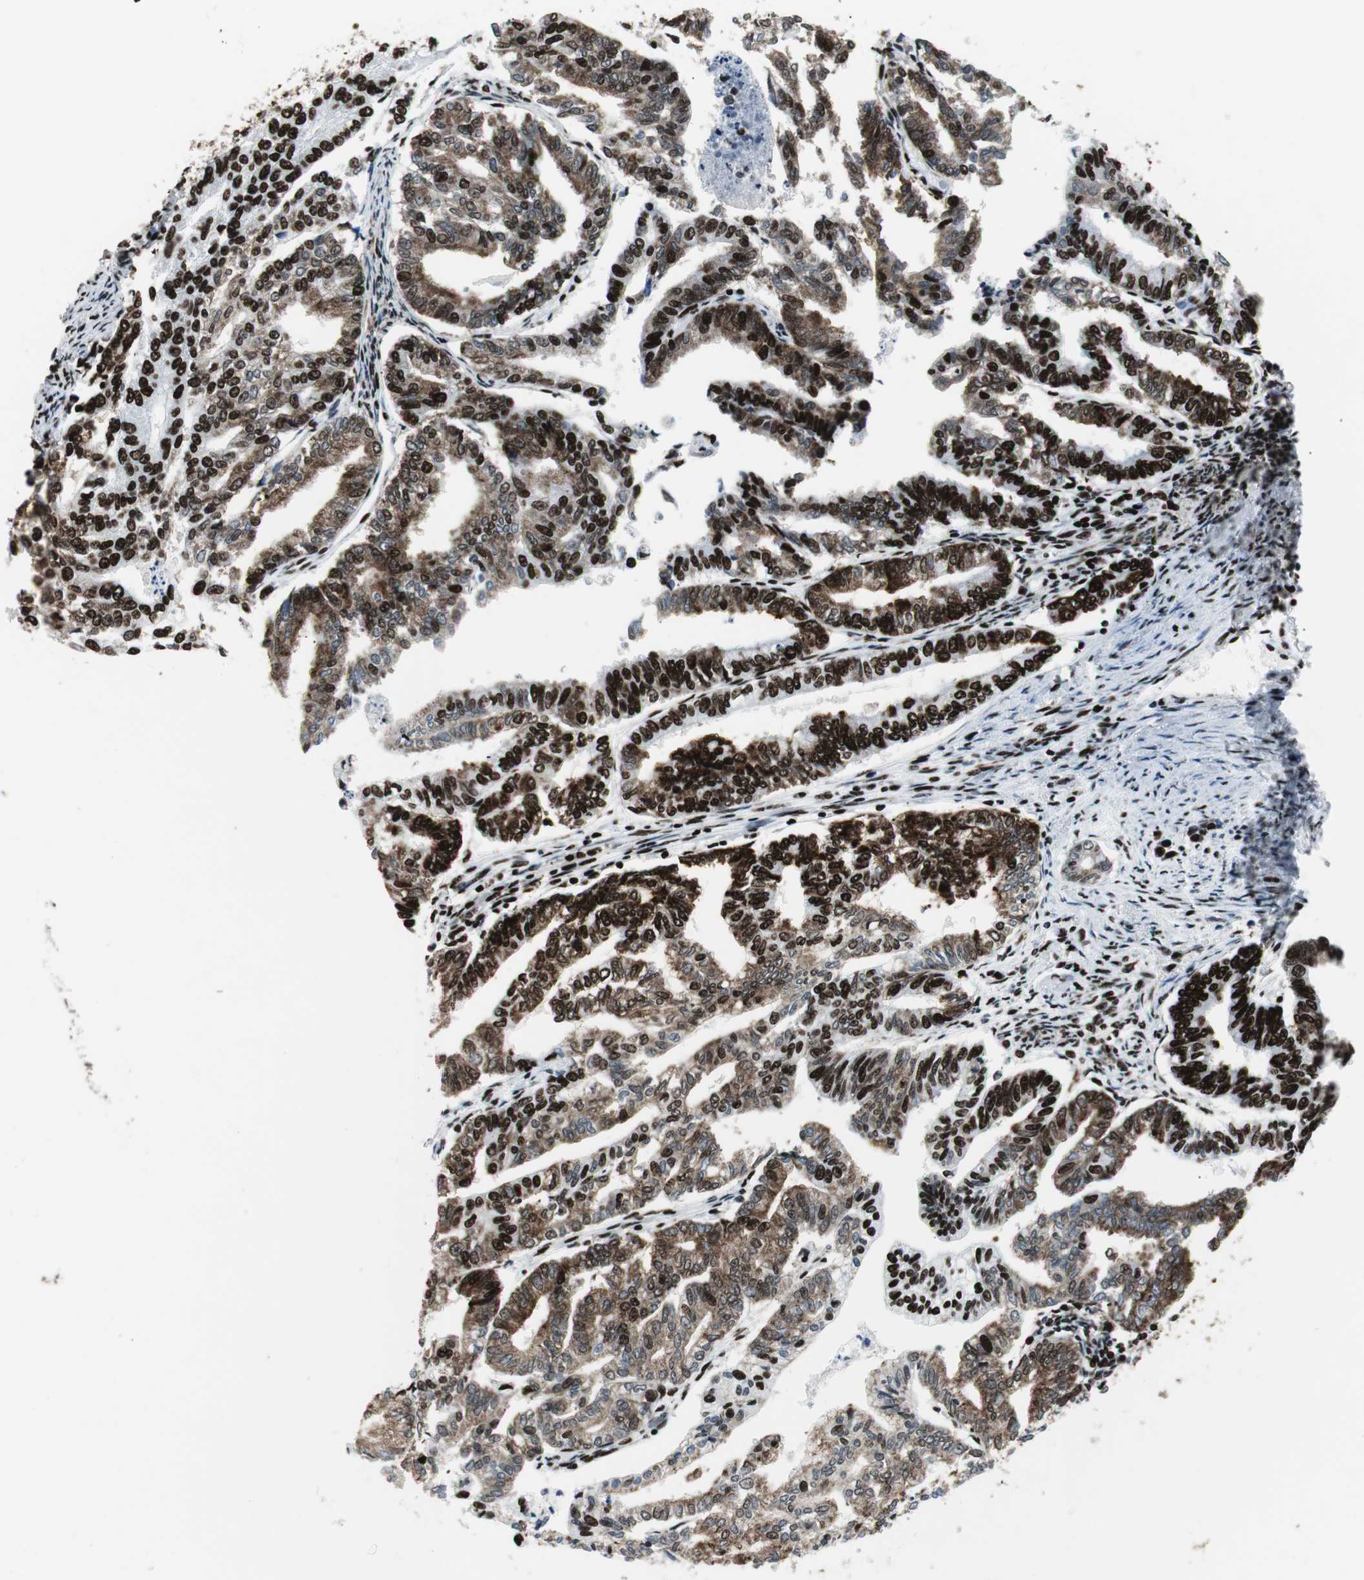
{"staining": {"intensity": "strong", "quantity": ">75%", "location": "cytoplasmic/membranous,nuclear"}, "tissue": "endometrial cancer", "cell_type": "Tumor cells", "image_type": "cancer", "snomed": [{"axis": "morphology", "description": "Adenocarcinoma, NOS"}, {"axis": "topography", "description": "Endometrium"}], "caption": "High-power microscopy captured an IHC histopathology image of endometrial cancer (adenocarcinoma), revealing strong cytoplasmic/membranous and nuclear positivity in about >75% of tumor cells.", "gene": "NCL", "patient": {"sex": "female", "age": 79}}